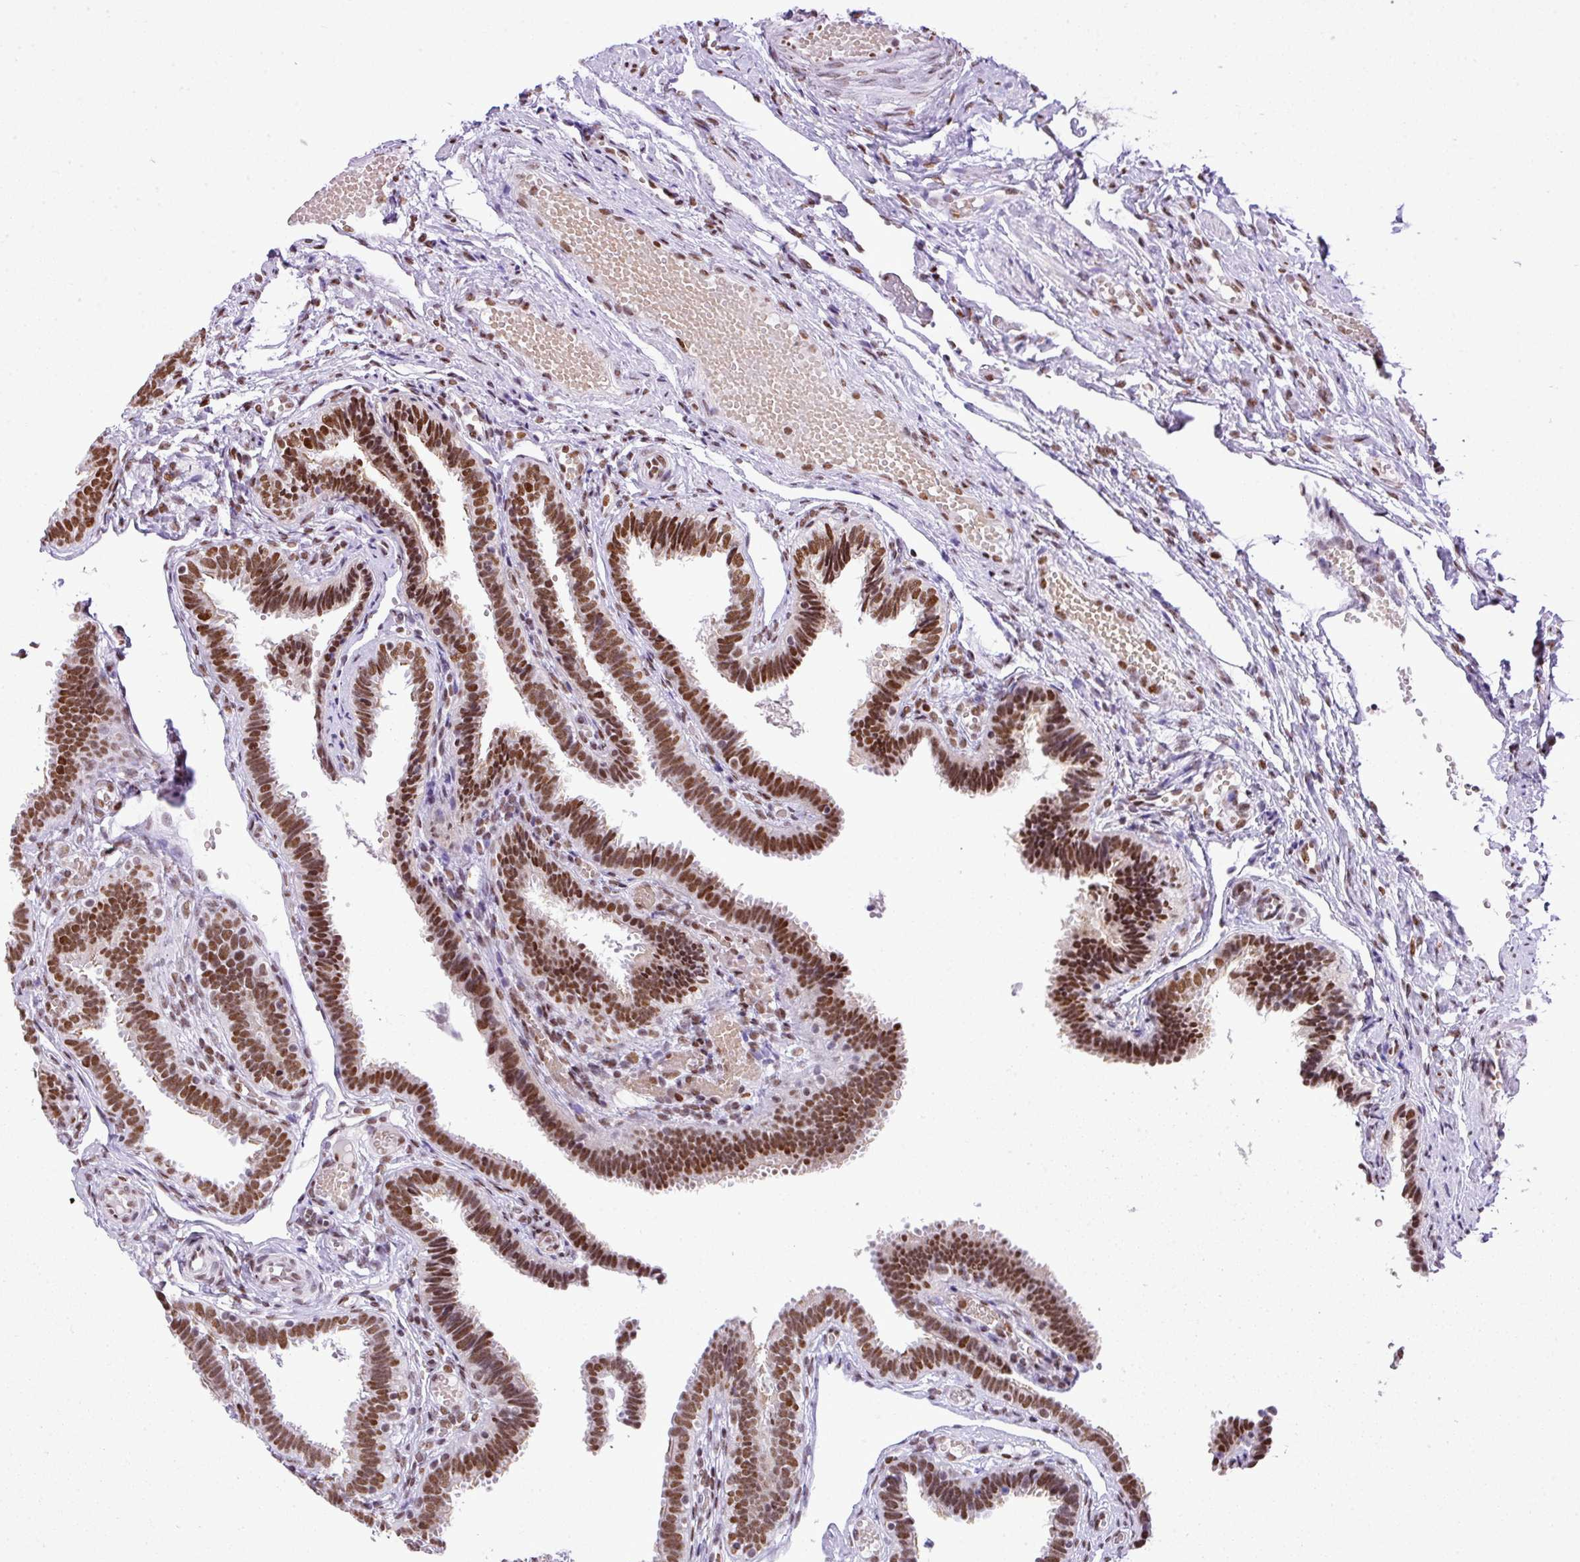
{"staining": {"intensity": "moderate", "quantity": ">75%", "location": "nuclear"}, "tissue": "fallopian tube", "cell_type": "Glandular cells", "image_type": "normal", "snomed": [{"axis": "morphology", "description": "Normal tissue, NOS"}, {"axis": "topography", "description": "Fallopian tube"}], "caption": "This image displays immunohistochemistry (IHC) staining of unremarkable fallopian tube, with medium moderate nuclear staining in about >75% of glandular cells.", "gene": "RARG", "patient": {"sex": "female", "age": 37}}